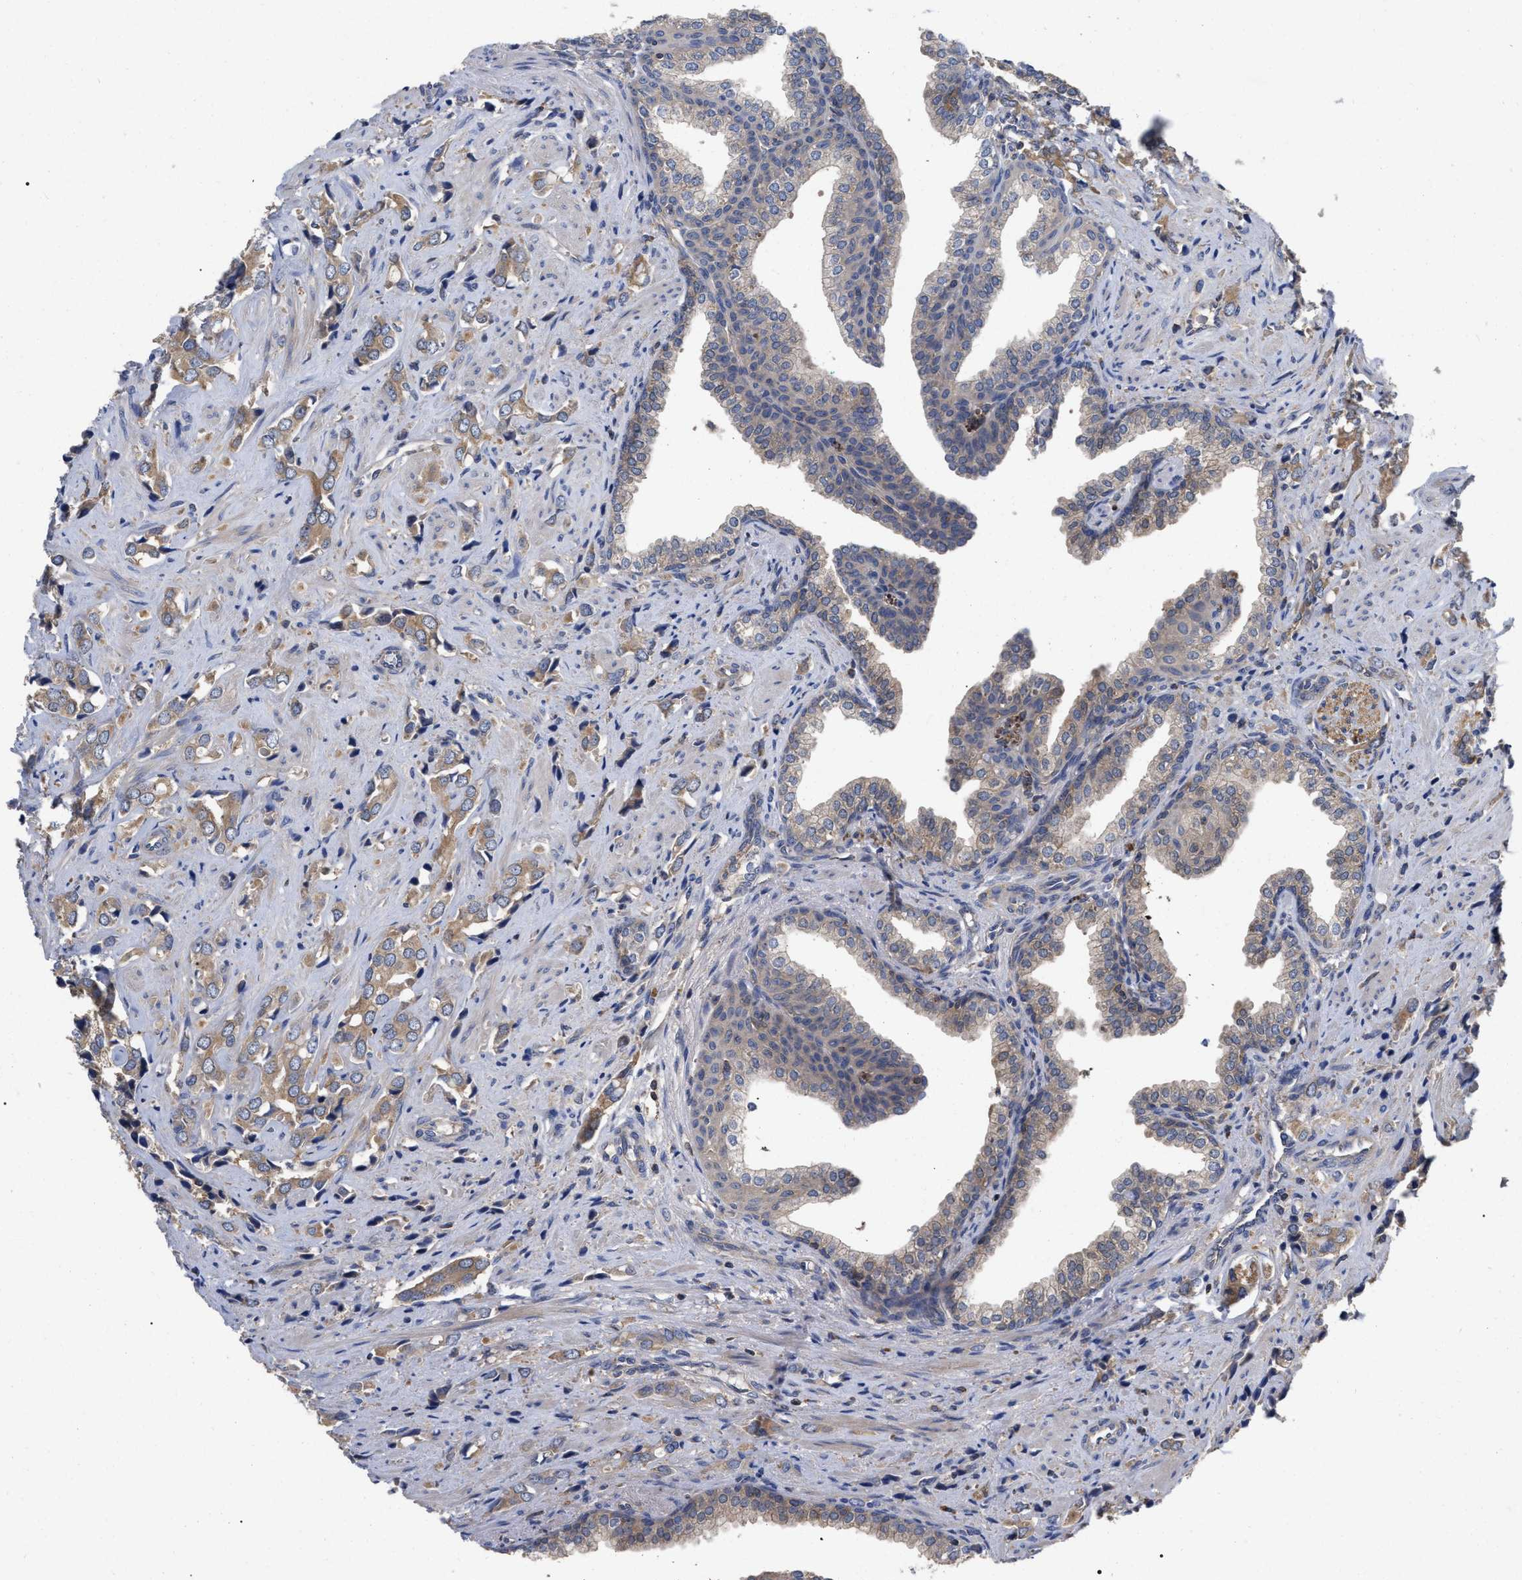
{"staining": {"intensity": "moderate", "quantity": ">75%", "location": "cytoplasmic/membranous"}, "tissue": "prostate cancer", "cell_type": "Tumor cells", "image_type": "cancer", "snomed": [{"axis": "morphology", "description": "Adenocarcinoma, High grade"}, {"axis": "topography", "description": "Prostate"}], "caption": "There is medium levels of moderate cytoplasmic/membranous positivity in tumor cells of high-grade adenocarcinoma (prostate), as demonstrated by immunohistochemical staining (brown color).", "gene": "RAP1GDS1", "patient": {"sex": "male", "age": 52}}